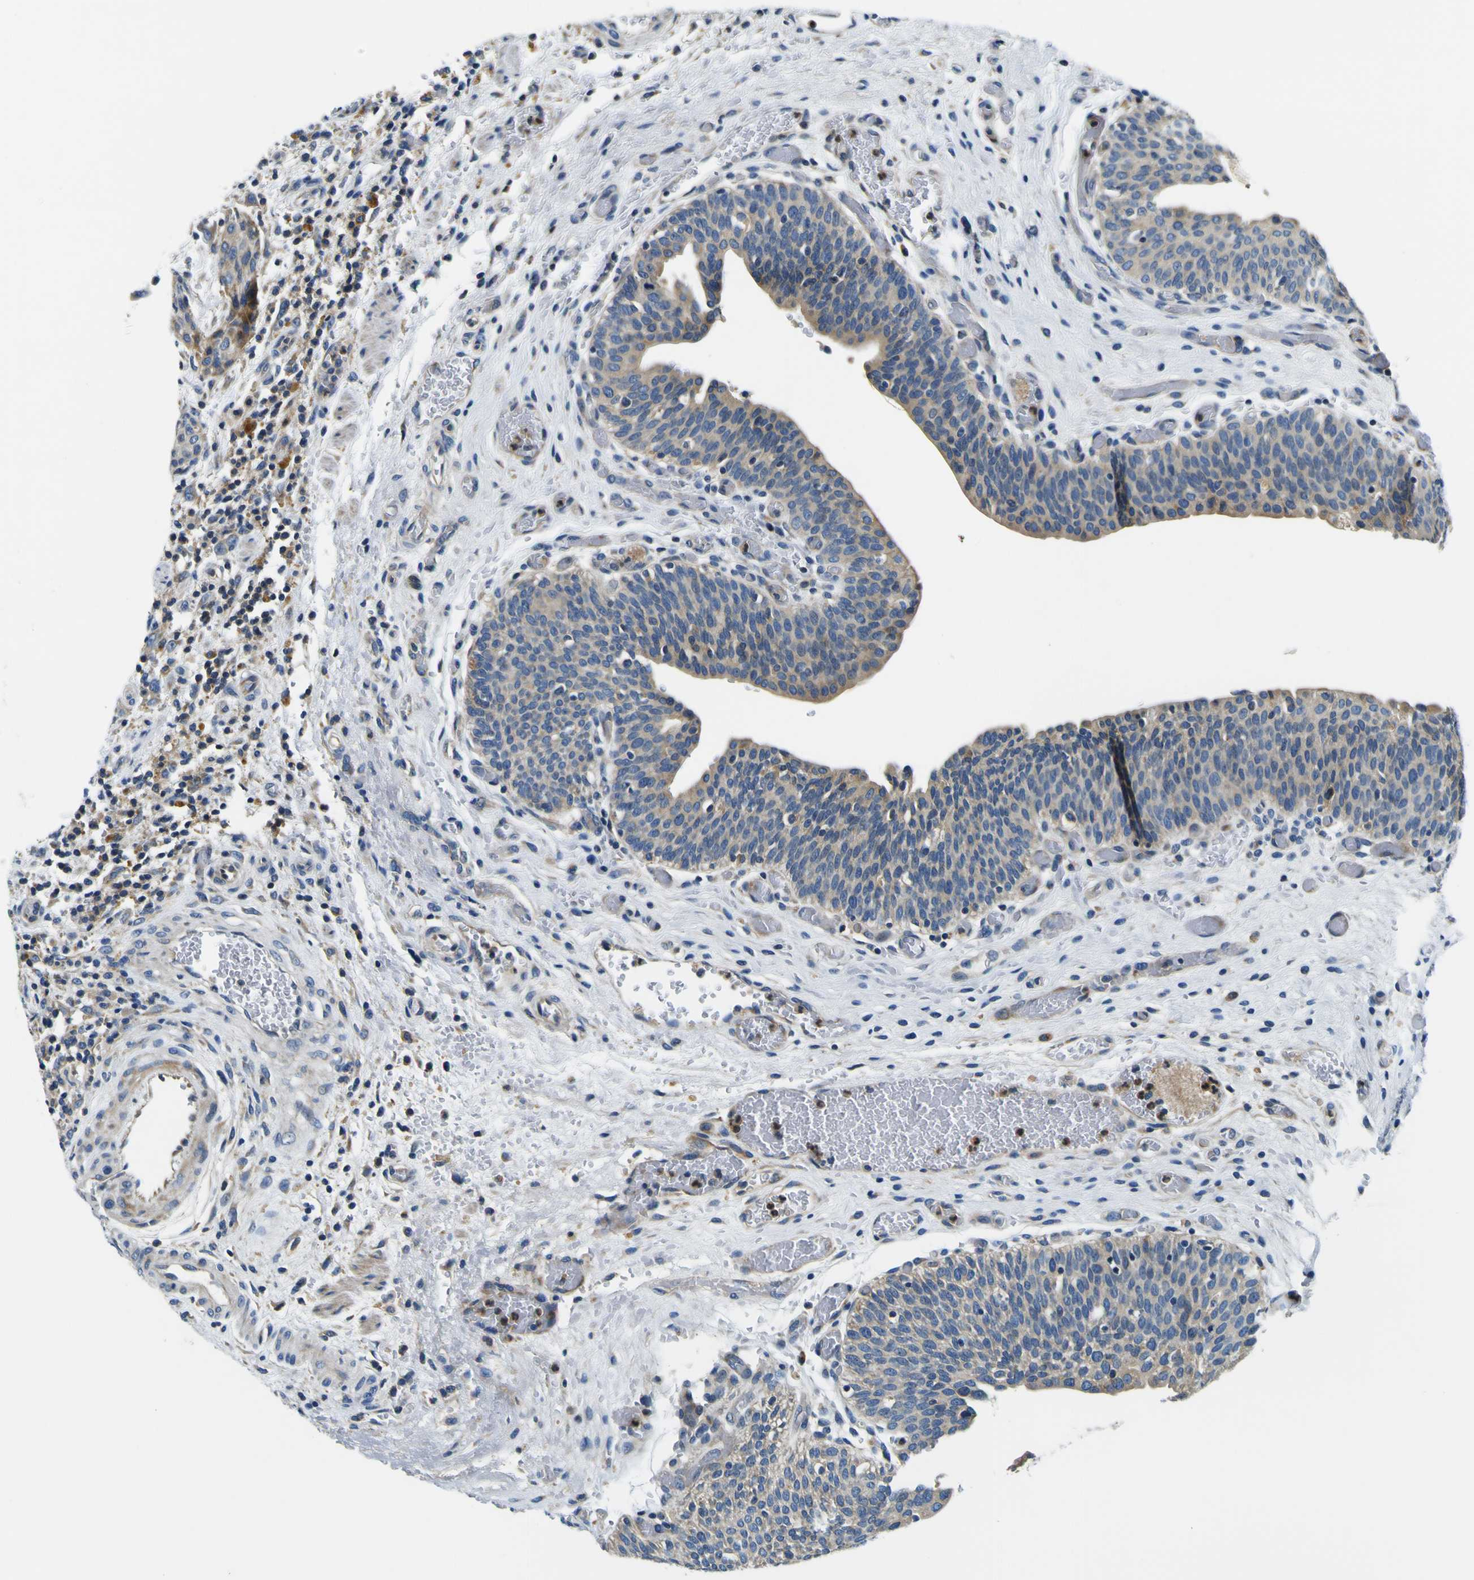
{"staining": {"intensity": "moderate", "quantity": "25%-75%", "location": "cytoplasmic/membranous"}, "tissue": "urothelial cancer", "cell_type": "Tumor cells", "image_type": "cancer", "snomed": [{"axis": "morphology", "description": "Urothelial carcinoma, High grade"}, {"axis": "topography", "description": "Urinary bladder"}], "caption": "Human urothelial cancer stained for a protein (brown) reveals moderate cytoplasmic/membranous positive positivity in approximately 25%-75% of tumor cells.", "gene": "CLSTN1", "patient": {"sex": "male", "age": 35}}